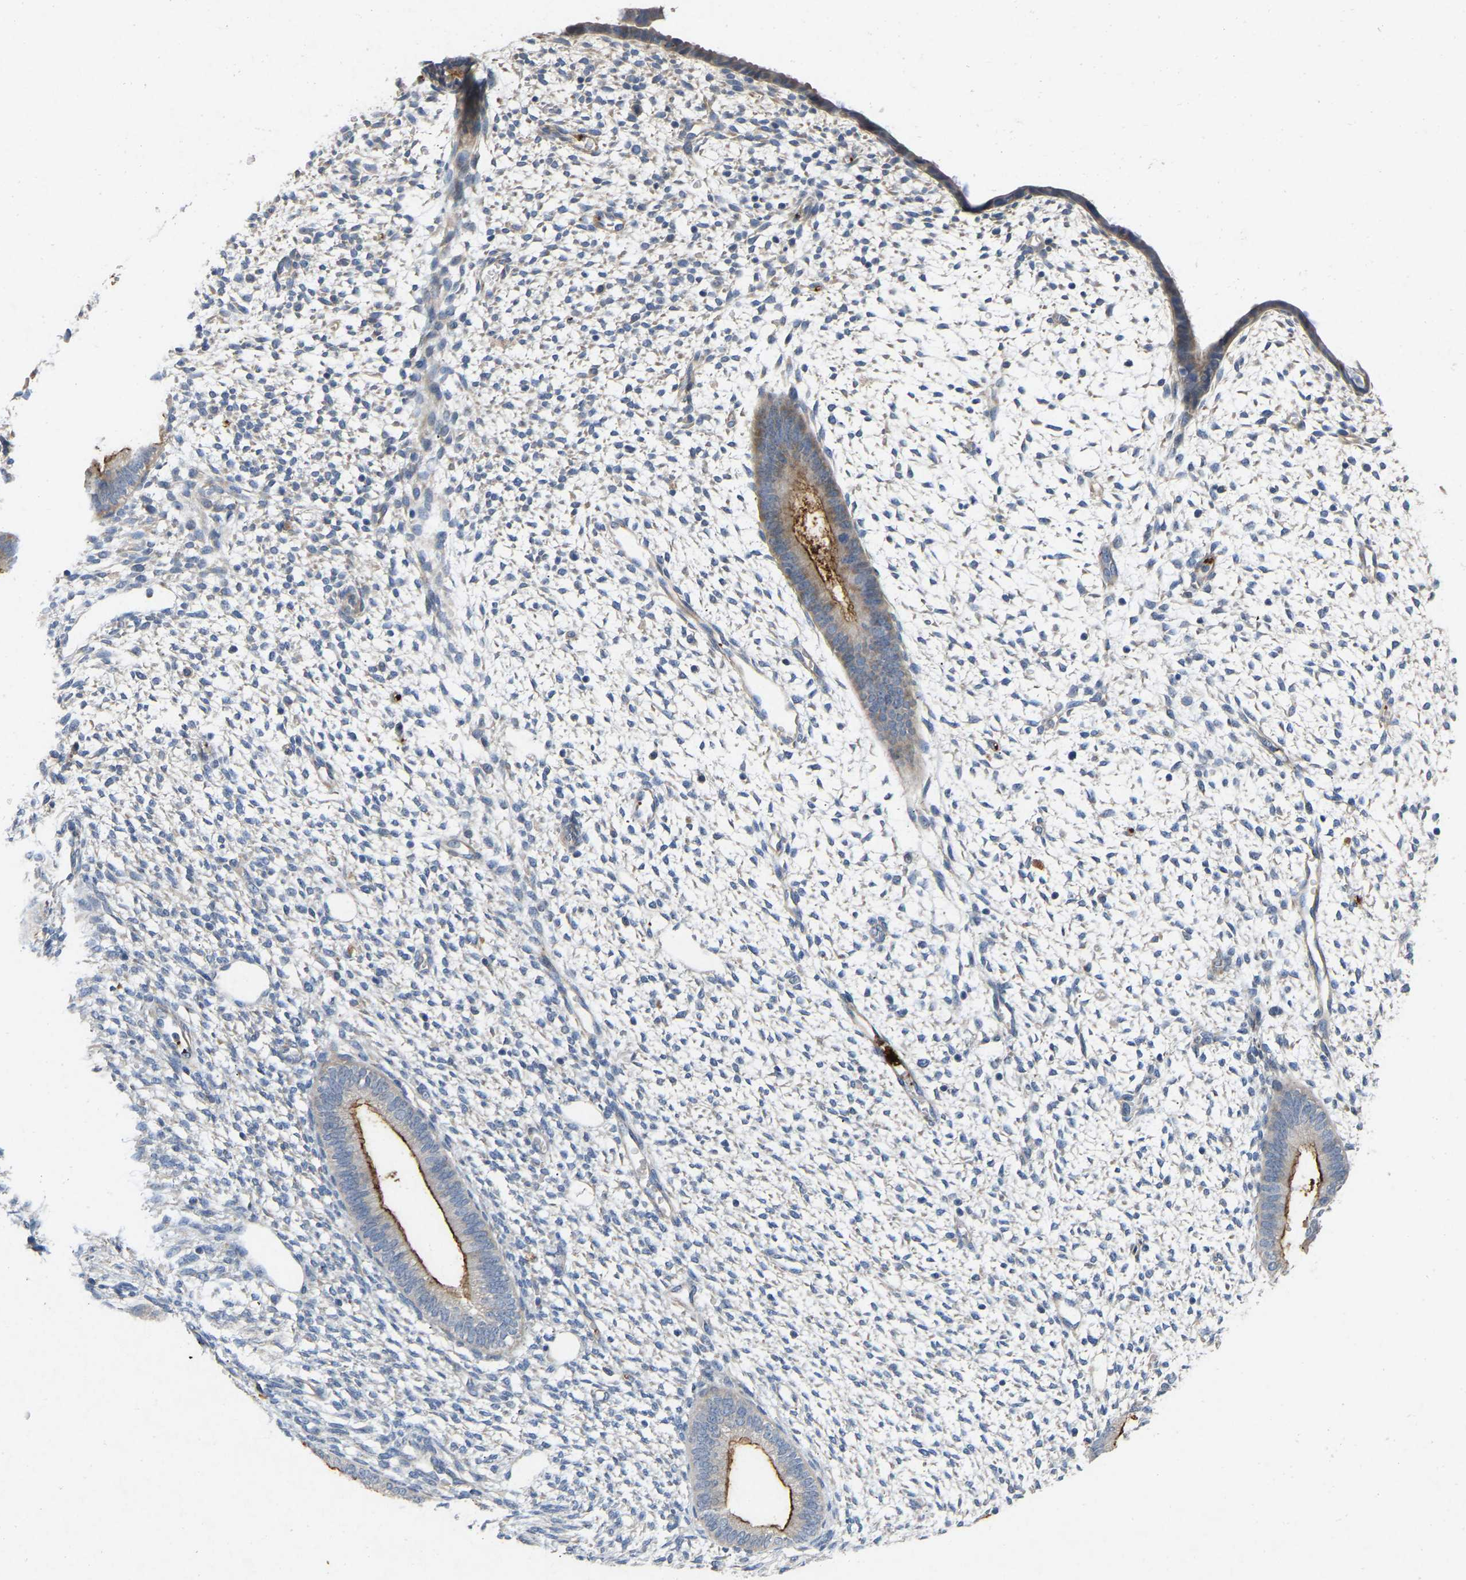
{"staining": {"intensity": "negative", "quantity": "none", "location": "none"}, "tissue": "endometrium", "cell_type": "Cells in endometrial stroma", "image_type": "normal", "snomed": [{"axis": "morphology", "description": "Normal tissue, NOS"}, {"axis": "topography", "description": "Endometrium"}], "caption": "Immunohistochemistry histopathology image of unremarkable endometrium: endometrium stained with DAB (3,3'-diaminobenzidine) demonstrates no significant protein positivity in cells in endometrial stroma.", "gene": "RHEB", "patient": {"sex": "female", "age": 46}}